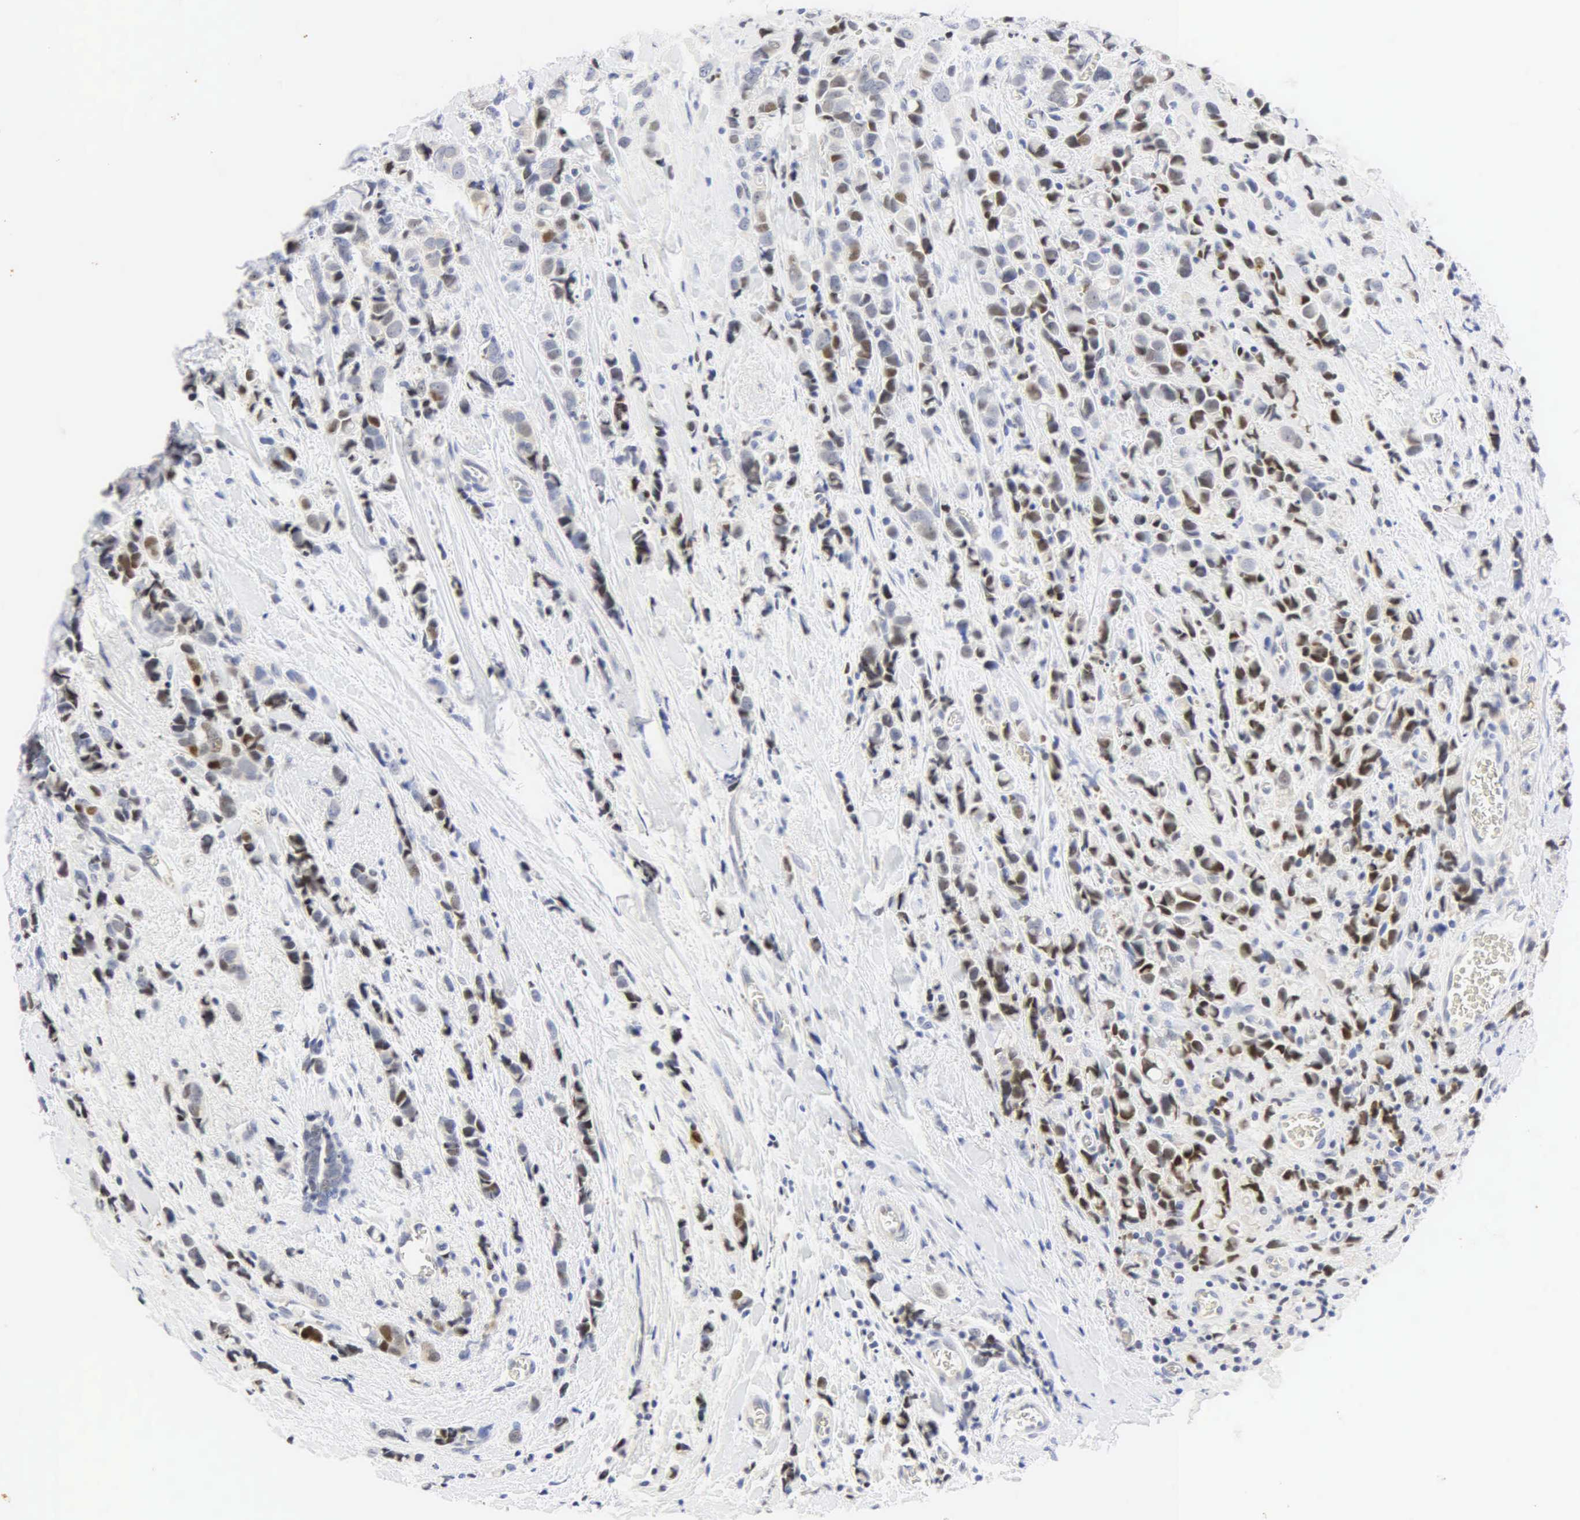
{"staining": {"intensity": "moderate", "quantity": "25%-75%", "location": "cytoplasmic/membranous,nuclear"}, "tissue": "breast cancer", "cell_type": "Tumor cells", "image_type": "cancer", "snomed": [{"axis": "morphology", "description": "Lobular carcinoma"}, {"axis": "topography", "description": "Breast"}], "caption": "Protein expression analysis of breast cancer (lobular carcinoma) demonstrates moderate cytoplasmic/membranous and nuclear staining in approximately 25%-75% of tumor cells. Nuclei are stained in blue.", "gene": "PGR", "patient": {"sex": "female", "age": 57}}